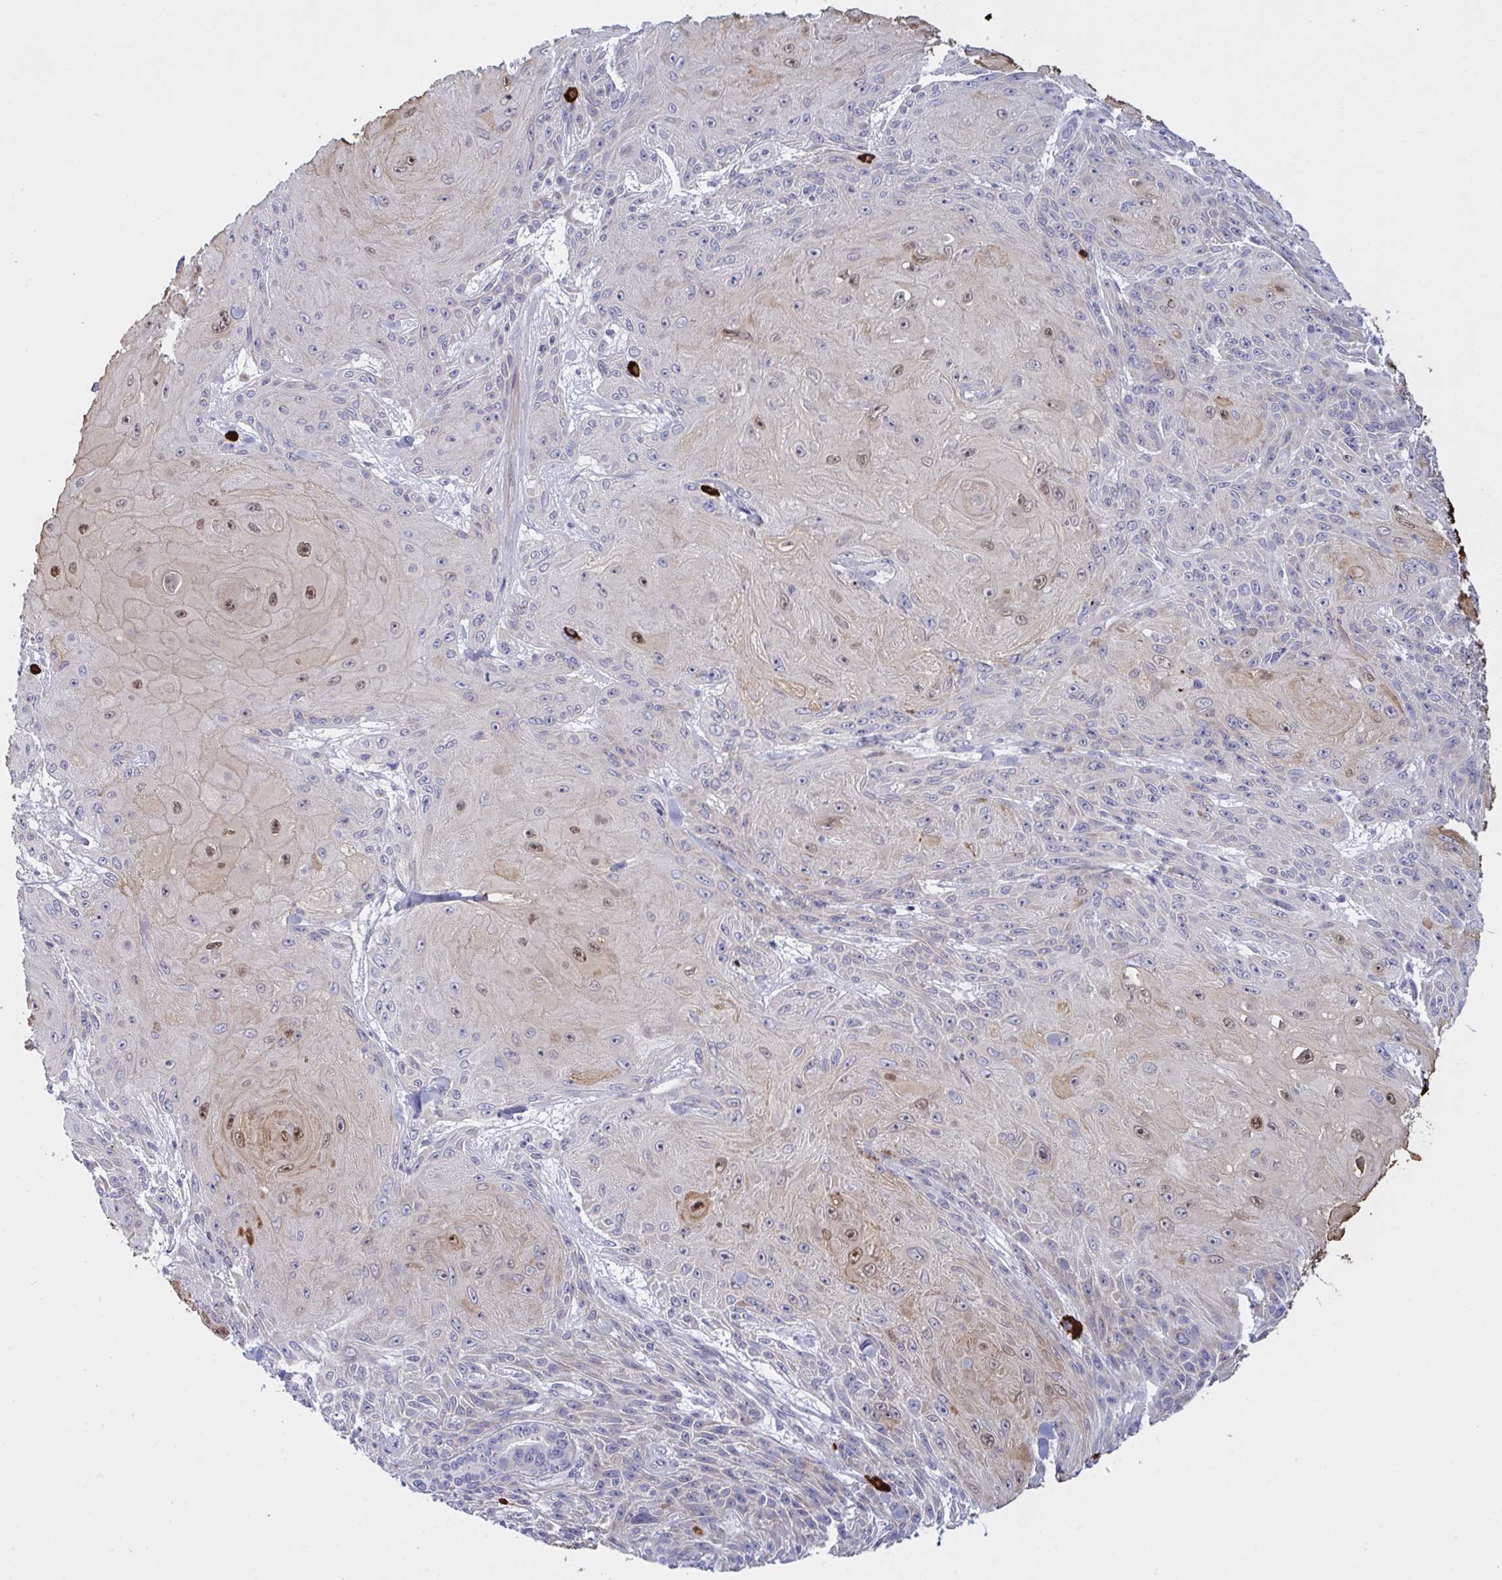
{"staining": {"intensity": "moderate", "quantity": "<25%", "location": "nuclear"}, "tissue": "skin cancer", "cell_type": "Tumor cells", "image_type": "cancer", "snomed": [{"axis": "morphology", "description": "Squamous cell carcinoma, NOS"}, {"axis": "topography", "description": "Skin"}], "caption": "Tumor cells reveal moderate nuclear positivity in approximately <25% of cells in skin cancer (squamous cell carcinoma).", "gene": "ZNF684", "patient": {"sex": "male", "age": 88}}